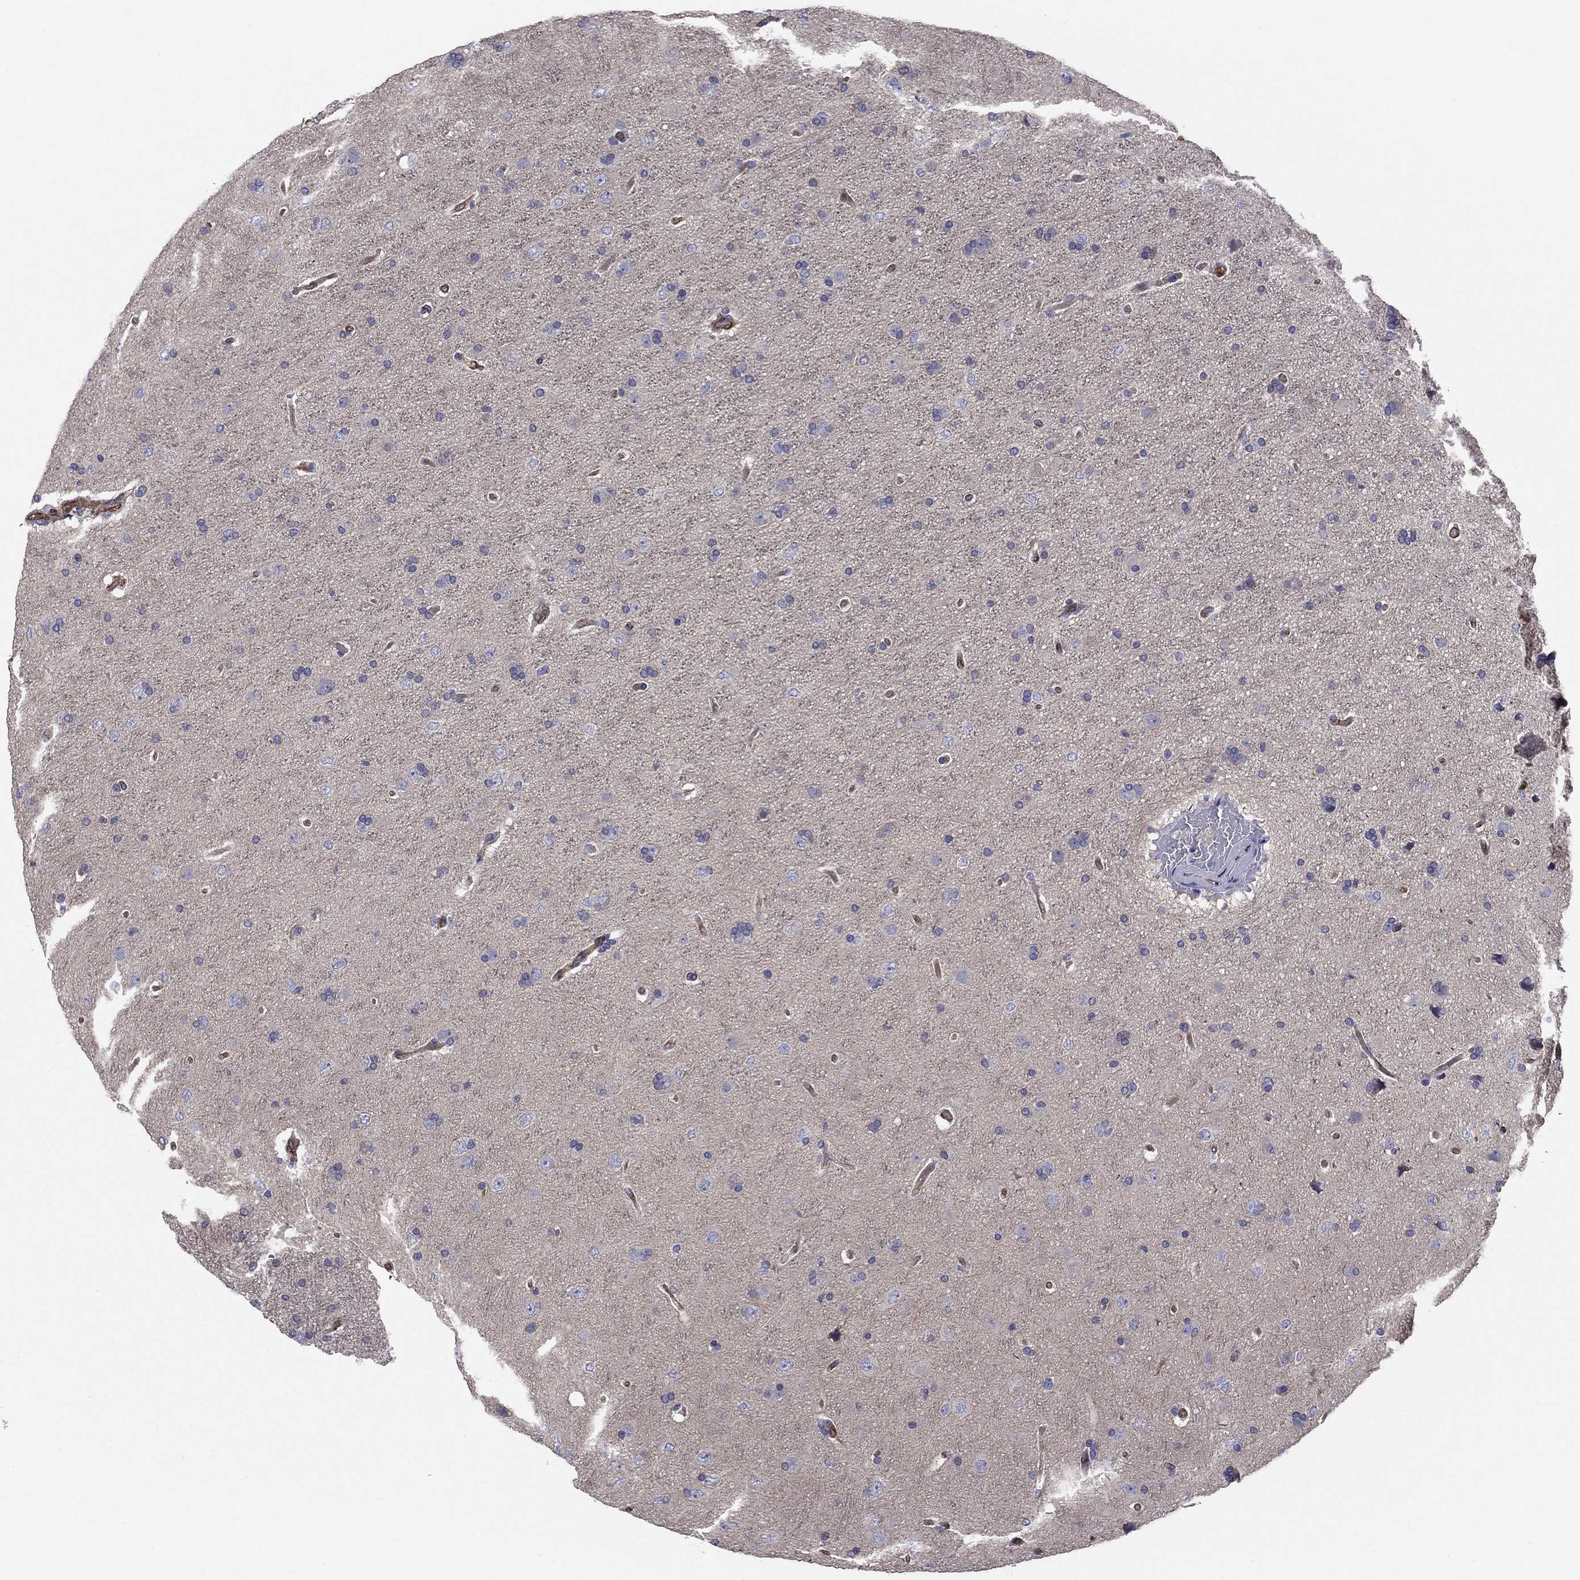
{"staining": {"intensity": "negative", "quantity": "none", "location": "none"}, "tissue": "glioma", "cell_type": "Tumor cells", "image_type": "cancer", "snomed": [{"axis": "morphology", "description": "Glioma, malignant, NOS"}, {"axis": "topography", "description": "Cerebral cortex"}], "caption": "Immunohistochemistry micrograph of glioma stained for a protein (brown), which reveals no expression in tumor cells. The staining was performed using DAB to visualize the protein expression in brown, while the nuclei were stained in blue with hematoxylin (Magnification: 20x).", "gene": "EMP2", "patient": {"sex": "male", "age": 58}}